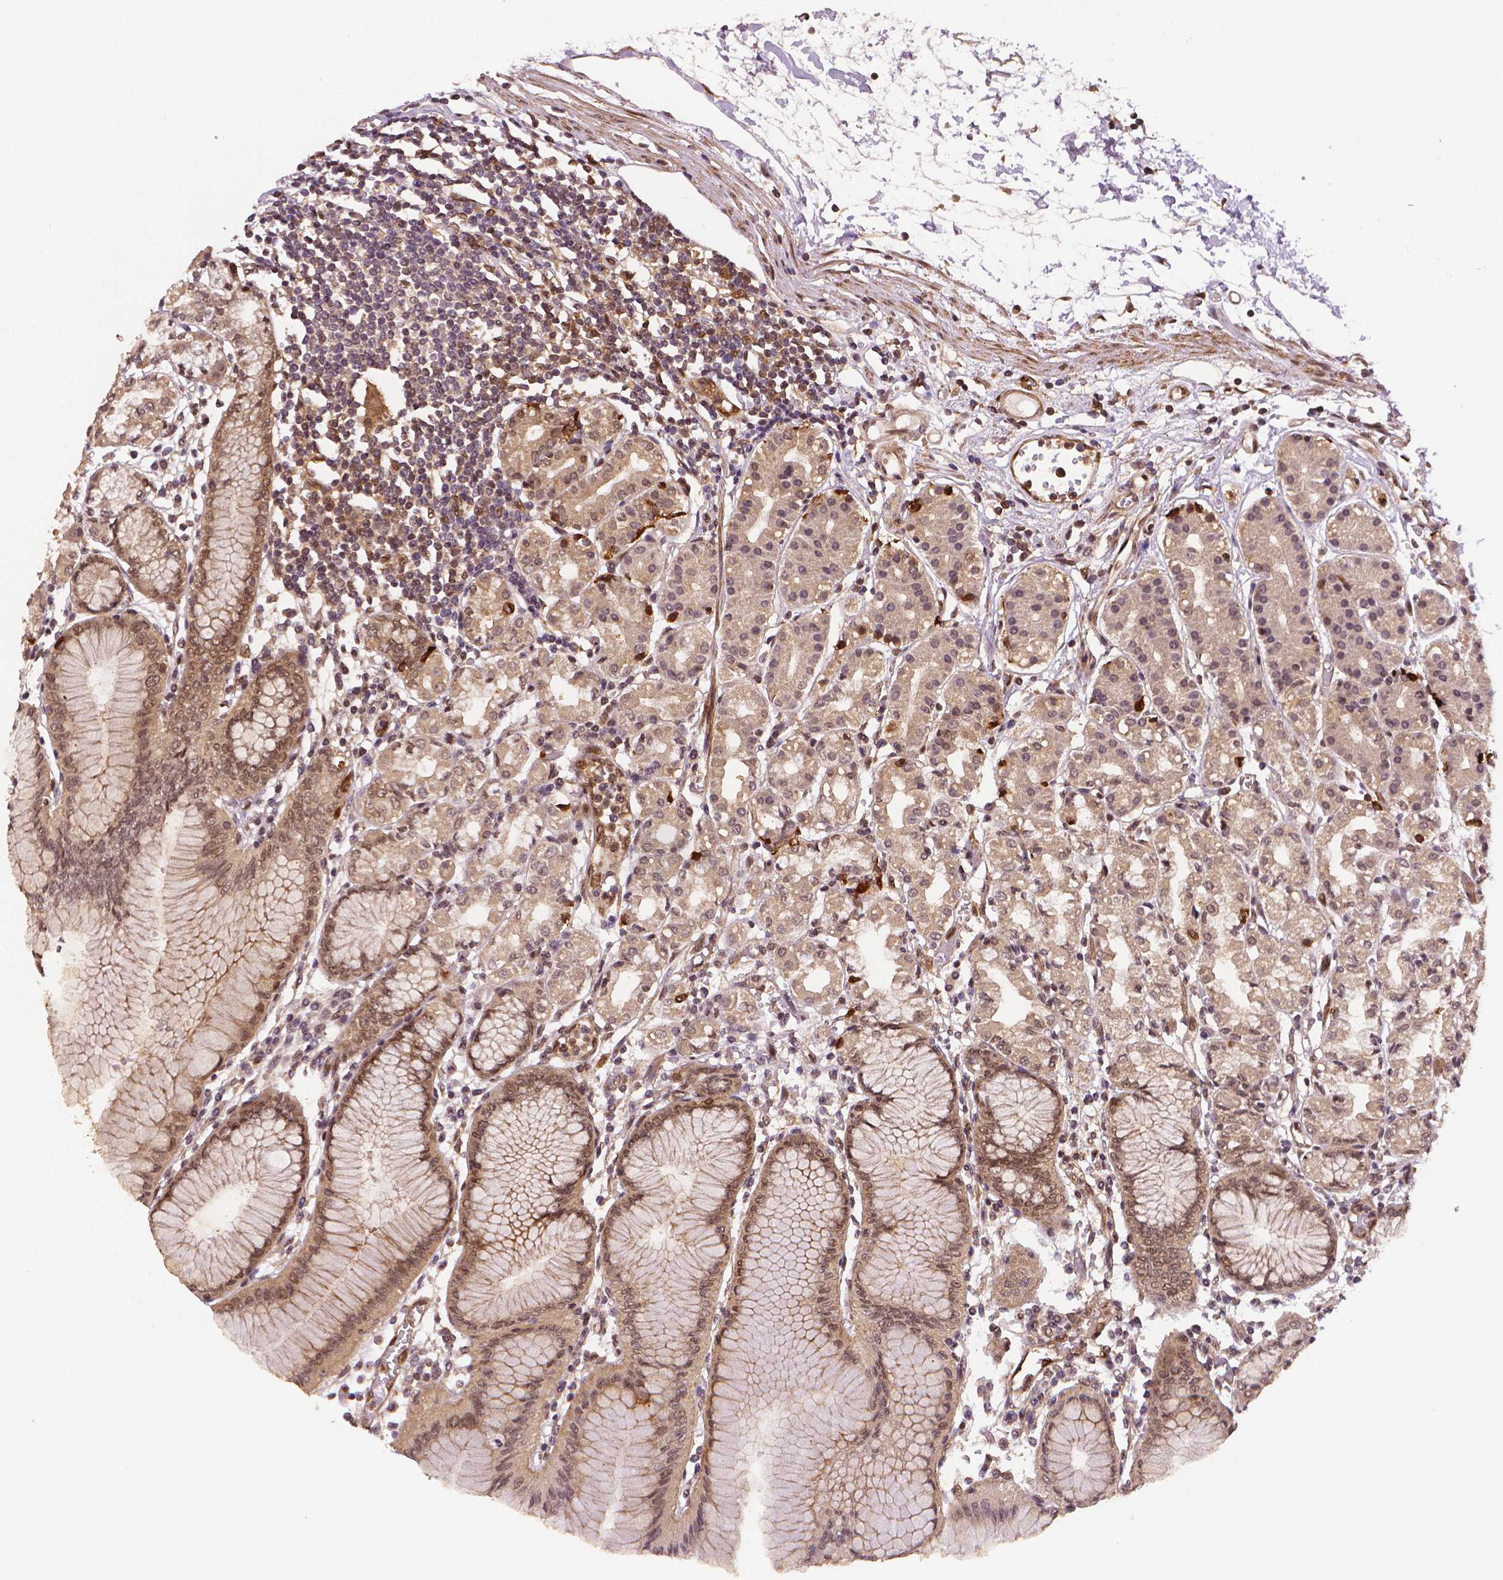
{"staining": {"intensity": "moderate", "quantity": ">75%", "location": "cytoplasmic/membranous,nuclear"}, "tissue": "stomach", "cell_type": "Glandular cells", "image_type": "normal", "snomed": [{"axis": "morphology", "description": "Normal tissue, NOS"}, {"axis": "topography", "description": "Skeletal muscle"}, {"axis": "topography", "description": "Stomach"}], "caption": "Human stomach stained with a brown dye shows moderate cytoplasmic/membranous,nuclear positive expression in about >75% of glandular cells.", "gene": "STAT3", "patient": {"sex": "female", "age": 57}}